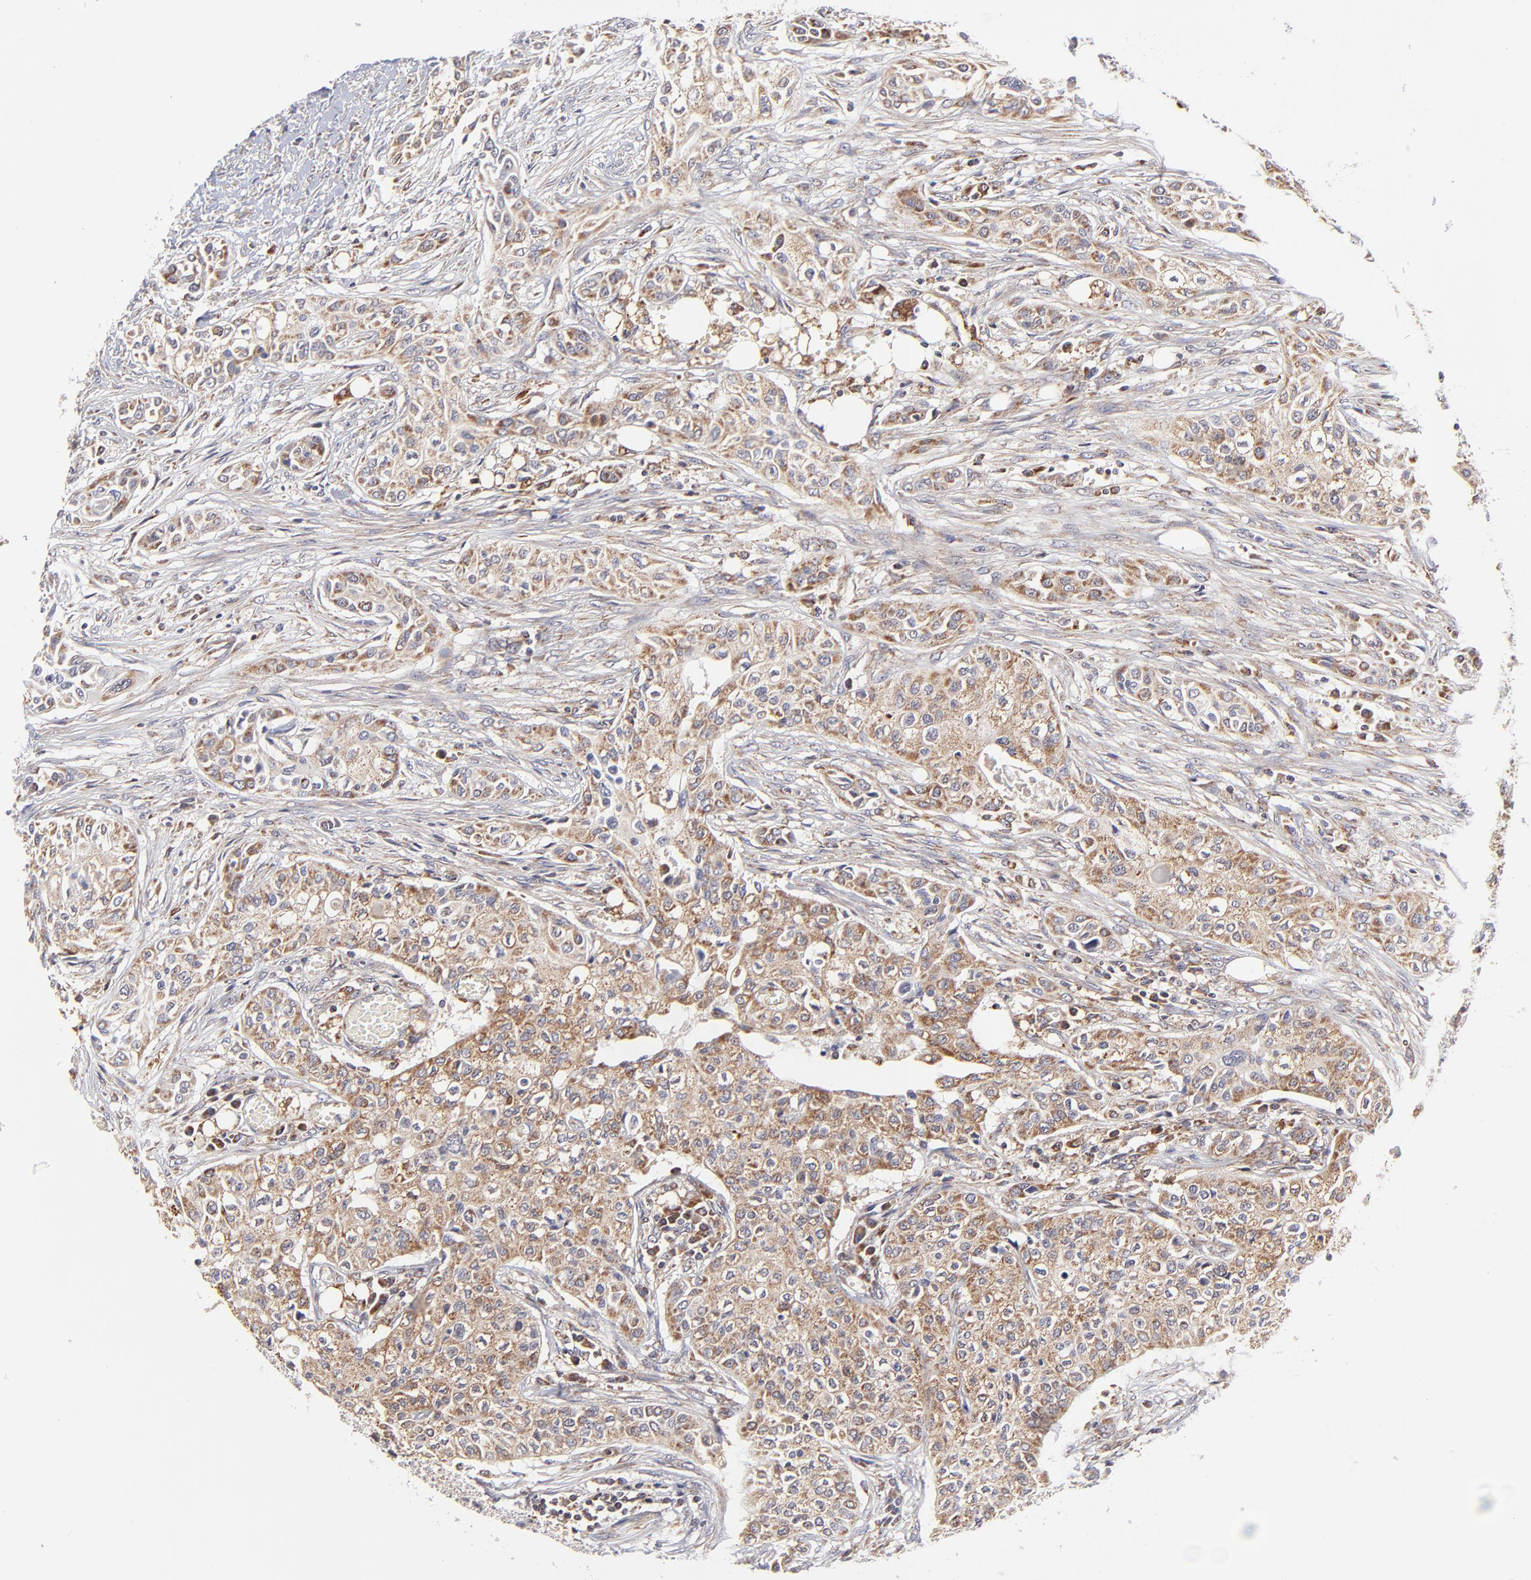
{"staining": {"intensity": "moderate", "quantity": ">75%", "location": "cytoplasmic/membranous"}, "tissue": "urothelial cancer", "cell_type": "Tumor cells", "image_type": "cancer", "snomed": [{"axis": "morphology", "description": "Urothelial carcinoma, High grade"}, {"axis": "topography", "description": "Urinary bladder"}], "caption": "Protein staining of urothelial cancer tissue displays moderate cytoplasmic/membranous expression in approximately >75% of tumor cells.", "gene": "MAP2K7", "patient": {"sex": "male", "age": 74}}